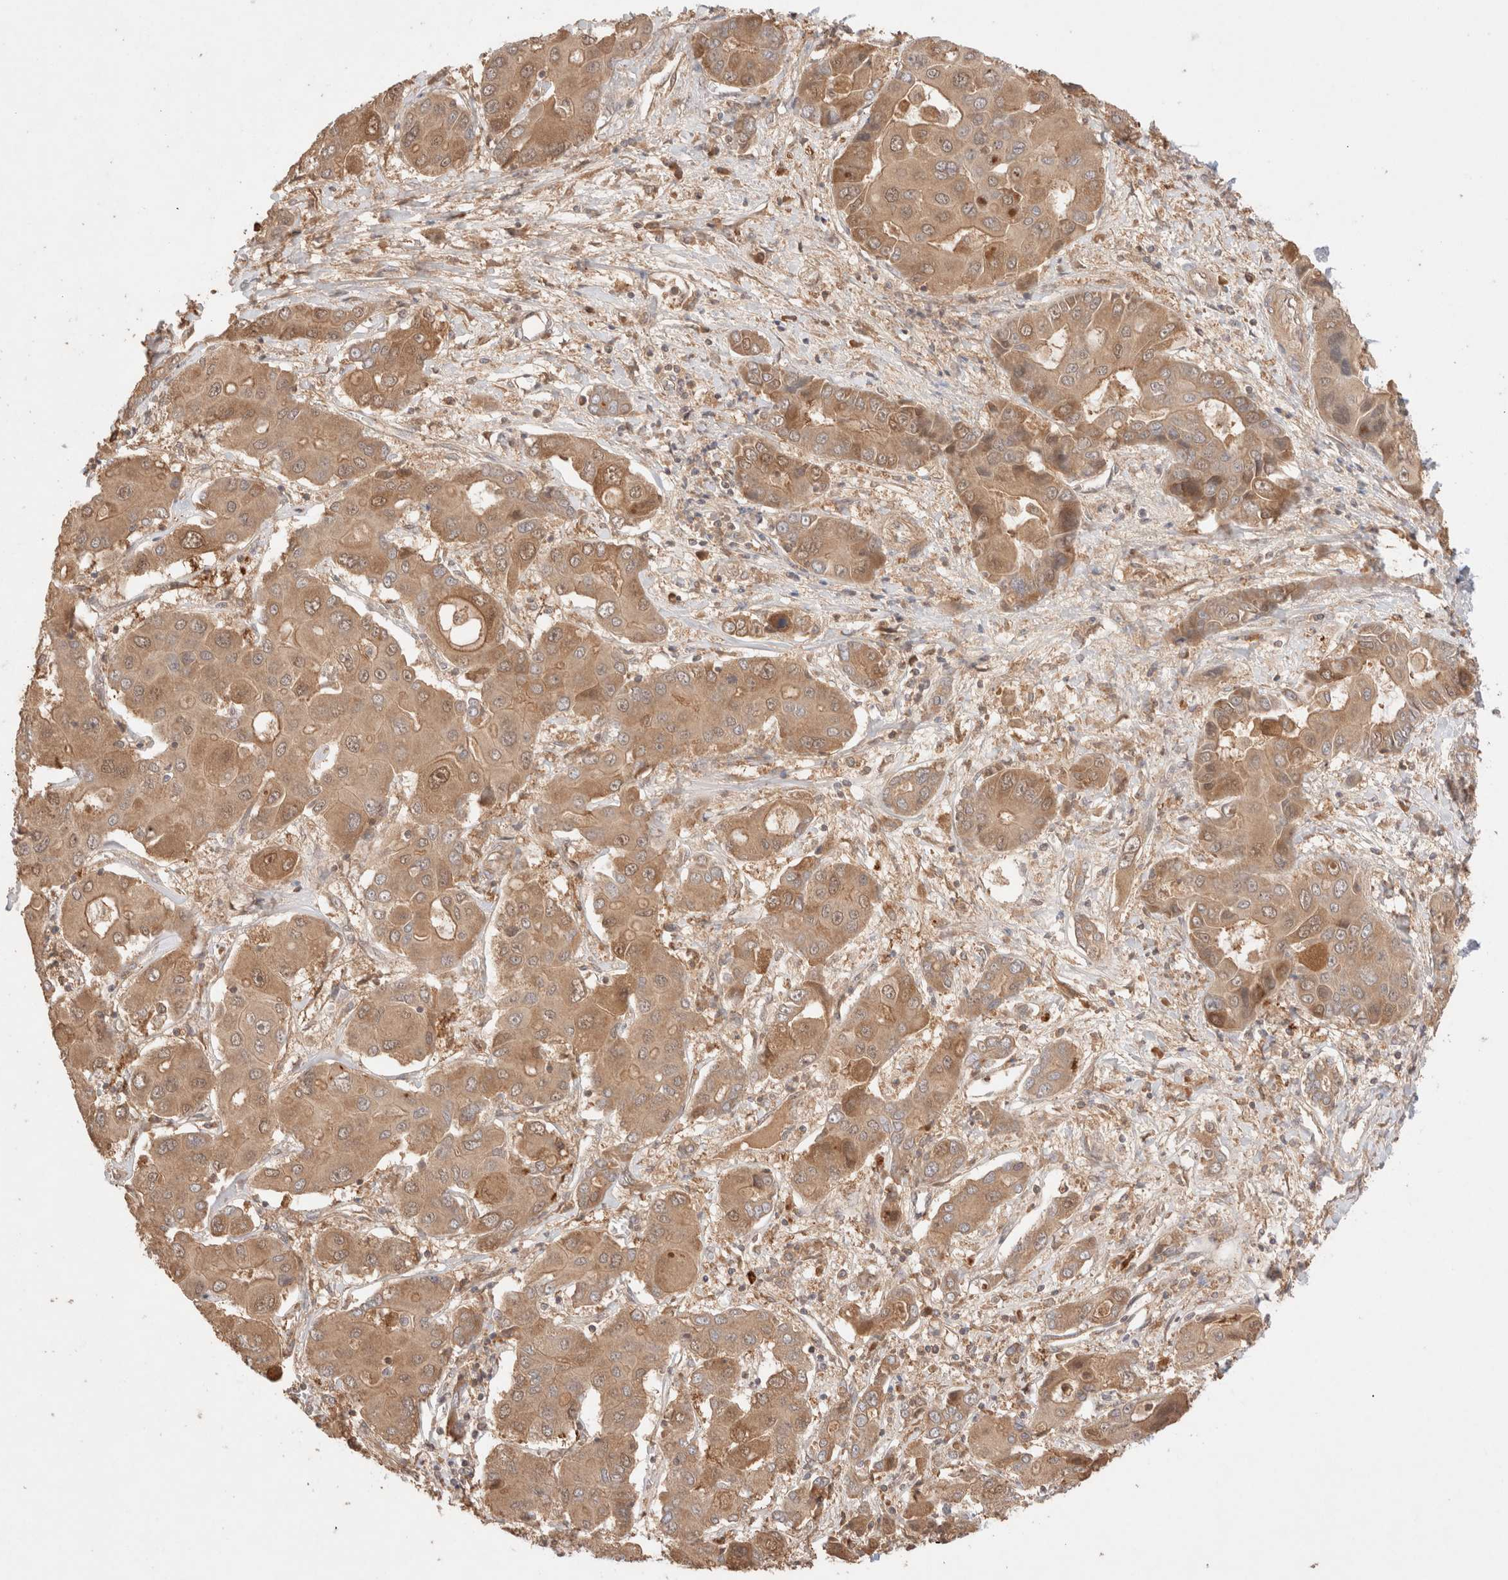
{"staining": {"intensity": "moderate", "quantity": ">75%", "location": "cytoplasmic/membranous"}, "tissue": "liver cancer", "cell_type": "Tumor cells", "image_type": "cancer", "snomed": [{"axis": "morphology", "description": "Cholangiocarcinoma"}, {"axis": "topography", "description": "Liver"}], "caption": "The photomicrograph shows immunohistochemical staining of cholangiocarcinoma (liver). There is moderate cytoplasmic/membranous staining is present in about >75% of tumor cells.", "gene": "CARNMT1", "patient": {"sex": "male", "age": 67}}